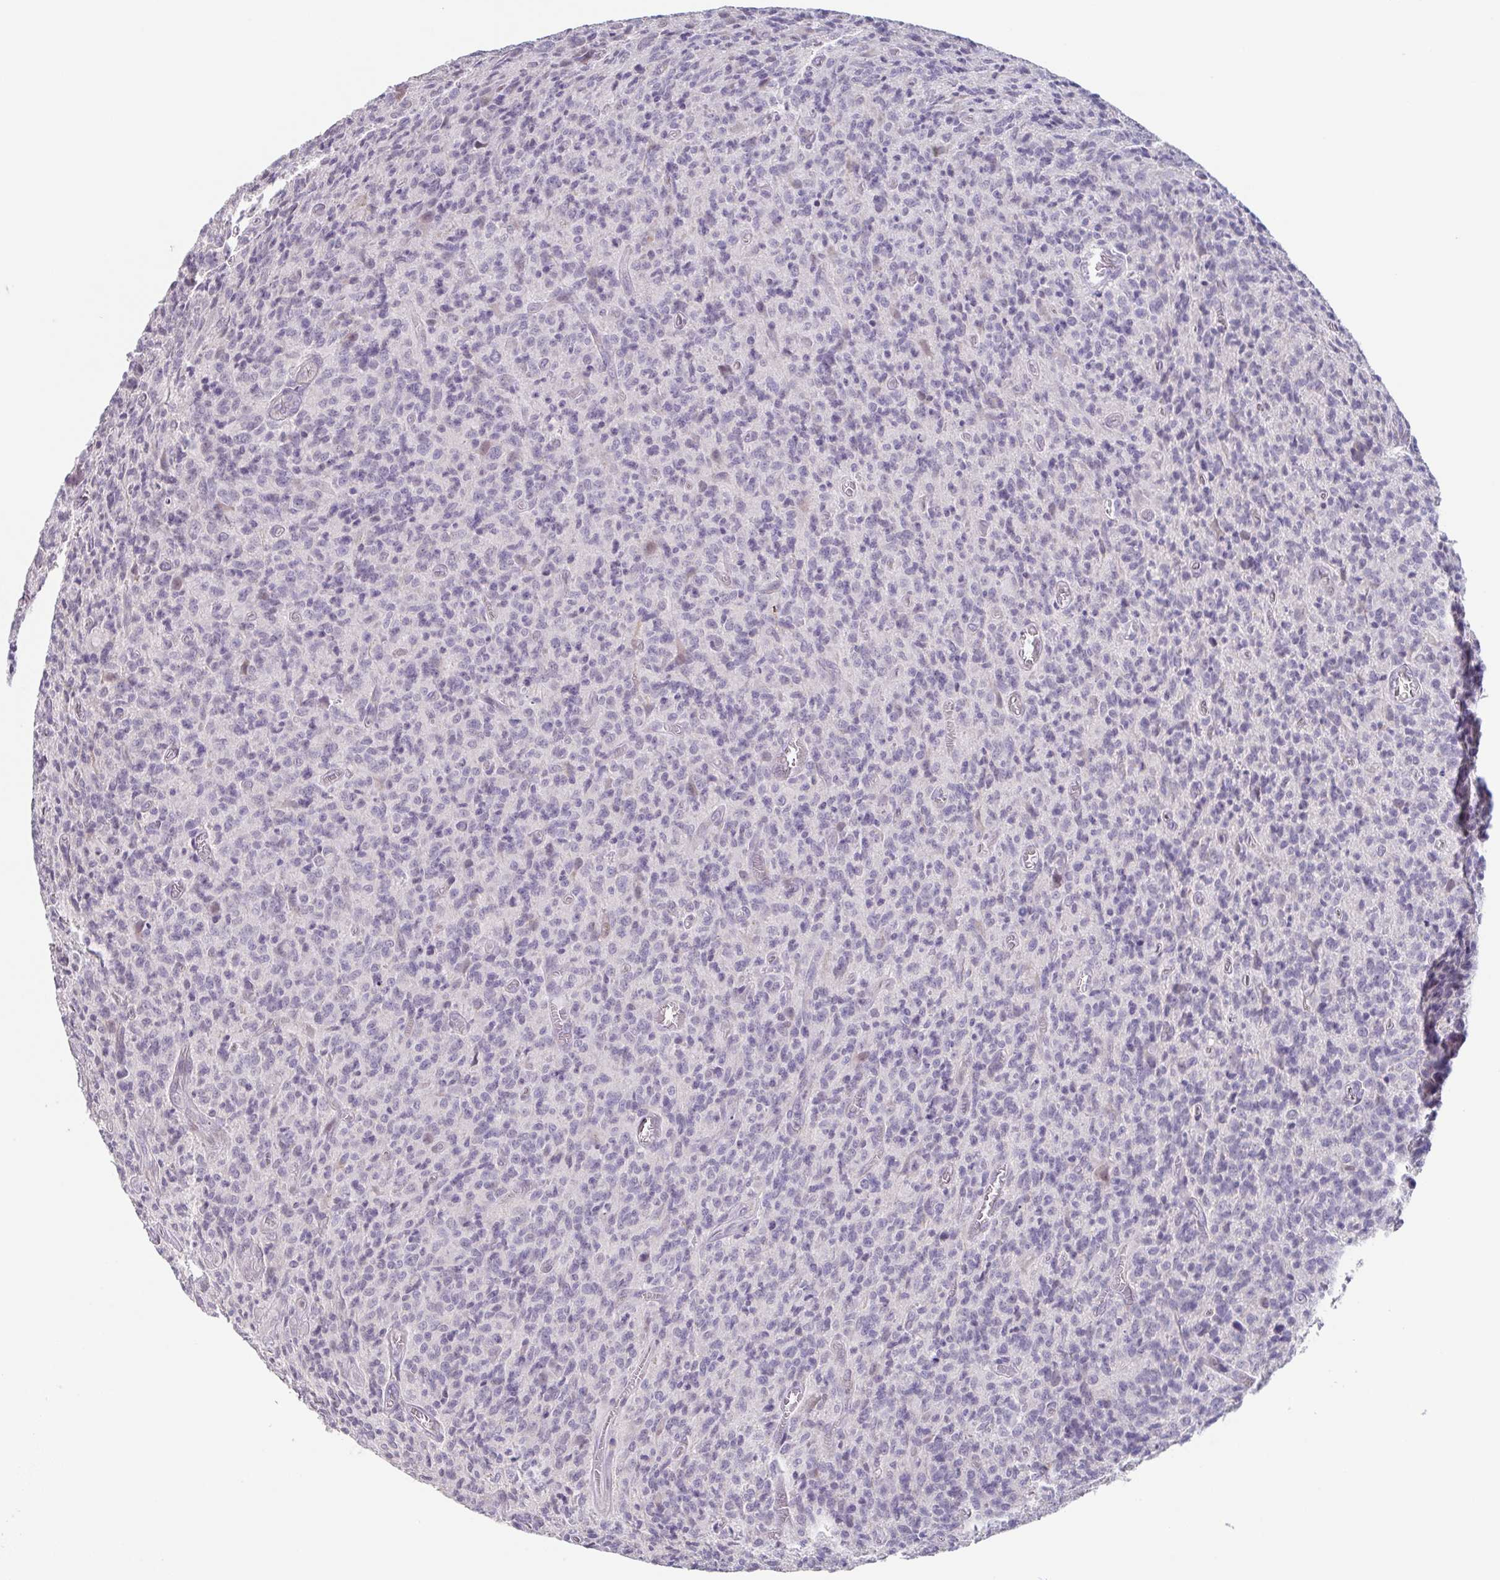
{"staining": {"intensity": "negative", "quantity": "none", "location": "none"}, "tissue": "glioma", "cell_type": "Tumor cells", "image_type": "cancer", "snomed": [{"axis": "morphology", "description": "Glioma, malignant, High grade"}, {"axis": "topography", "description": "Brain"}], "caption": "This is an IHC photomicrograph of human malignant glioma (high-grade). There is no staining in tumor cells.", "gene": "GHRL", "patient": {"sex": "male", "age": 76}}